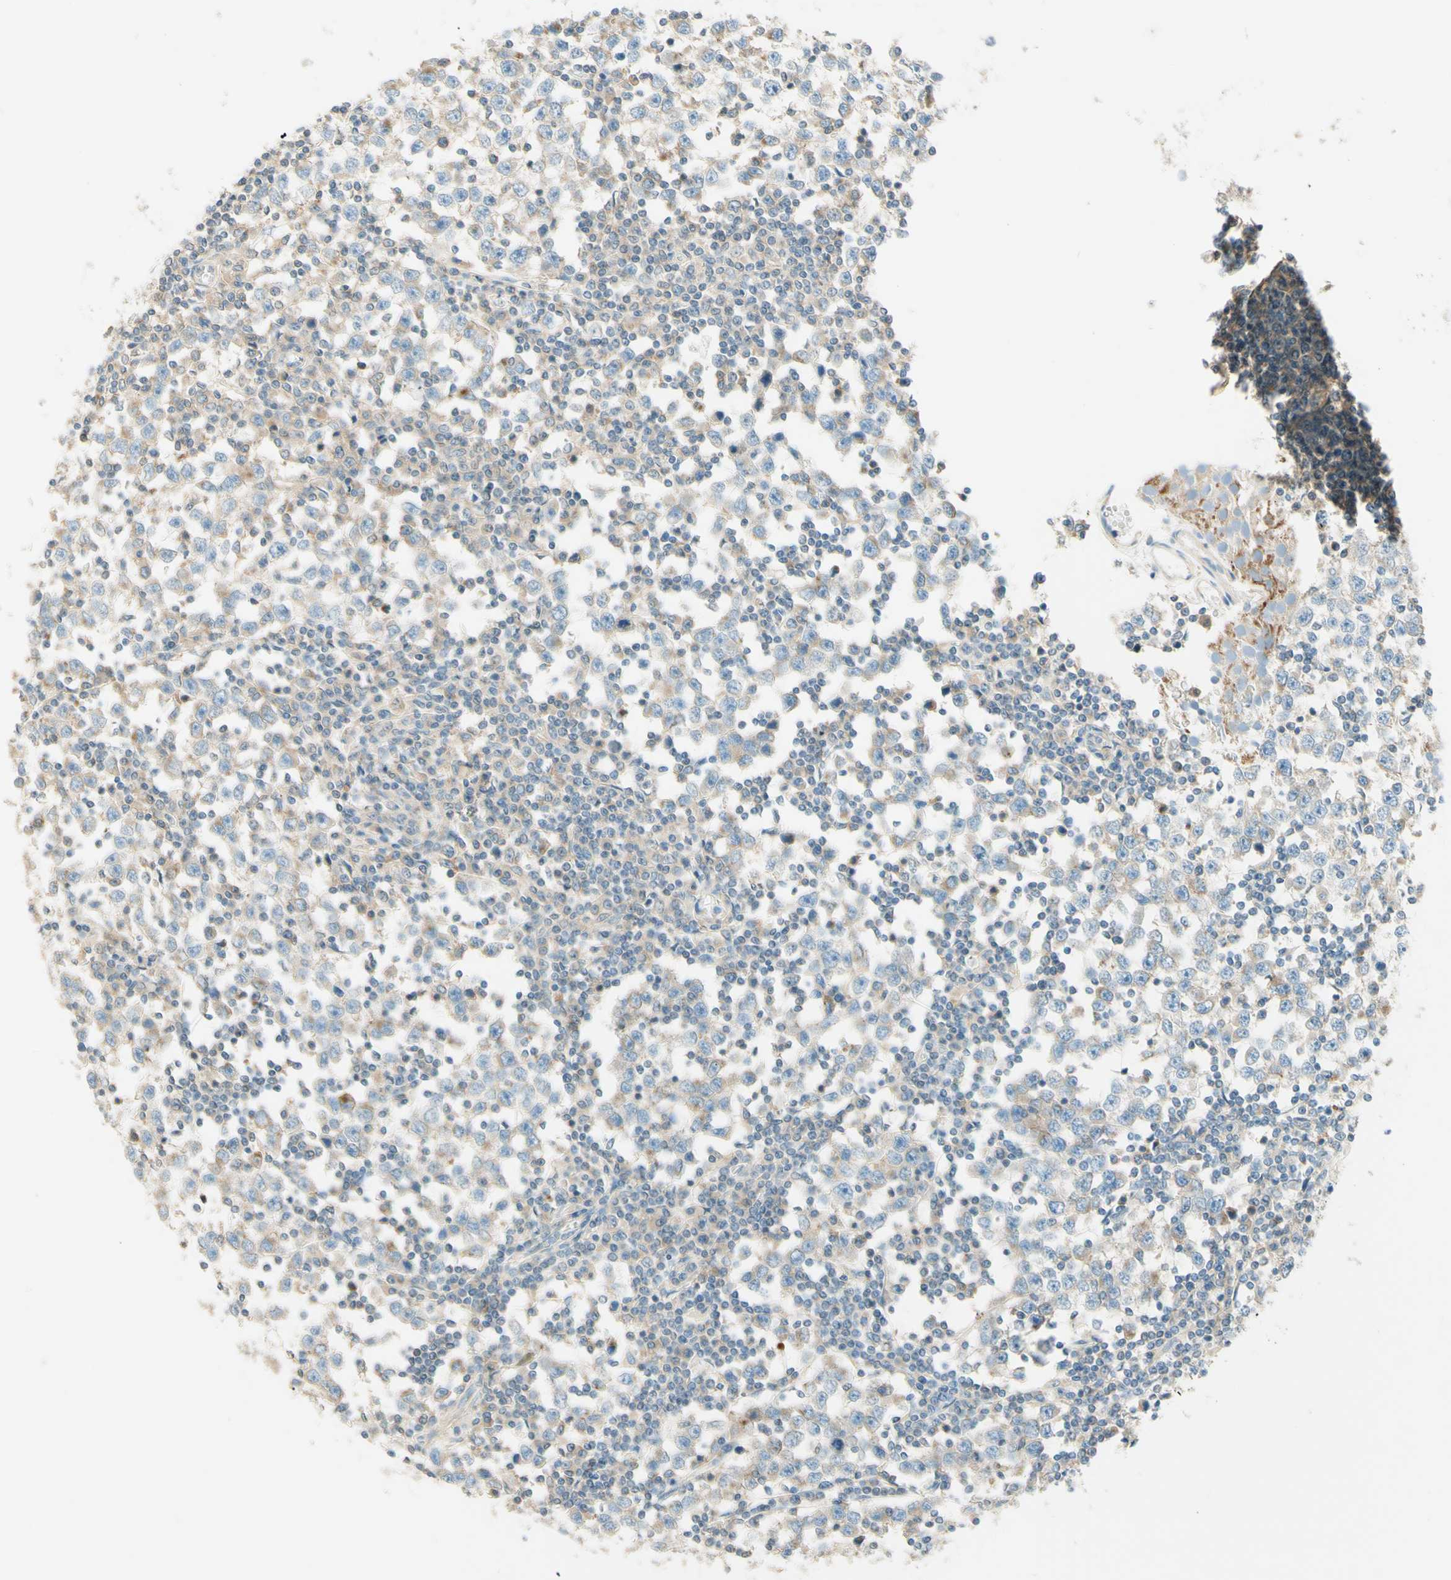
{"staining": {"intensity": "weak", "quantity": "25%-75%", "location": "cytoplasmic/membranous"}, "tissue": "testis cancer", "cell_type": "Tumor cells", "image_type": "cancer", "snomed": [{"axis": "morphology", "description": "Seminoma, NOS"}, {"axis": "topography", "description": "Testis"}], "caption": "Human testis seminoma stained for a protein (brown) shows weak cytoplasmic/membranous positive expression in approximately 25%-75% of tumor cells.", "gene": "PROM1", "patient": {"sex": "male", "age": 65}}